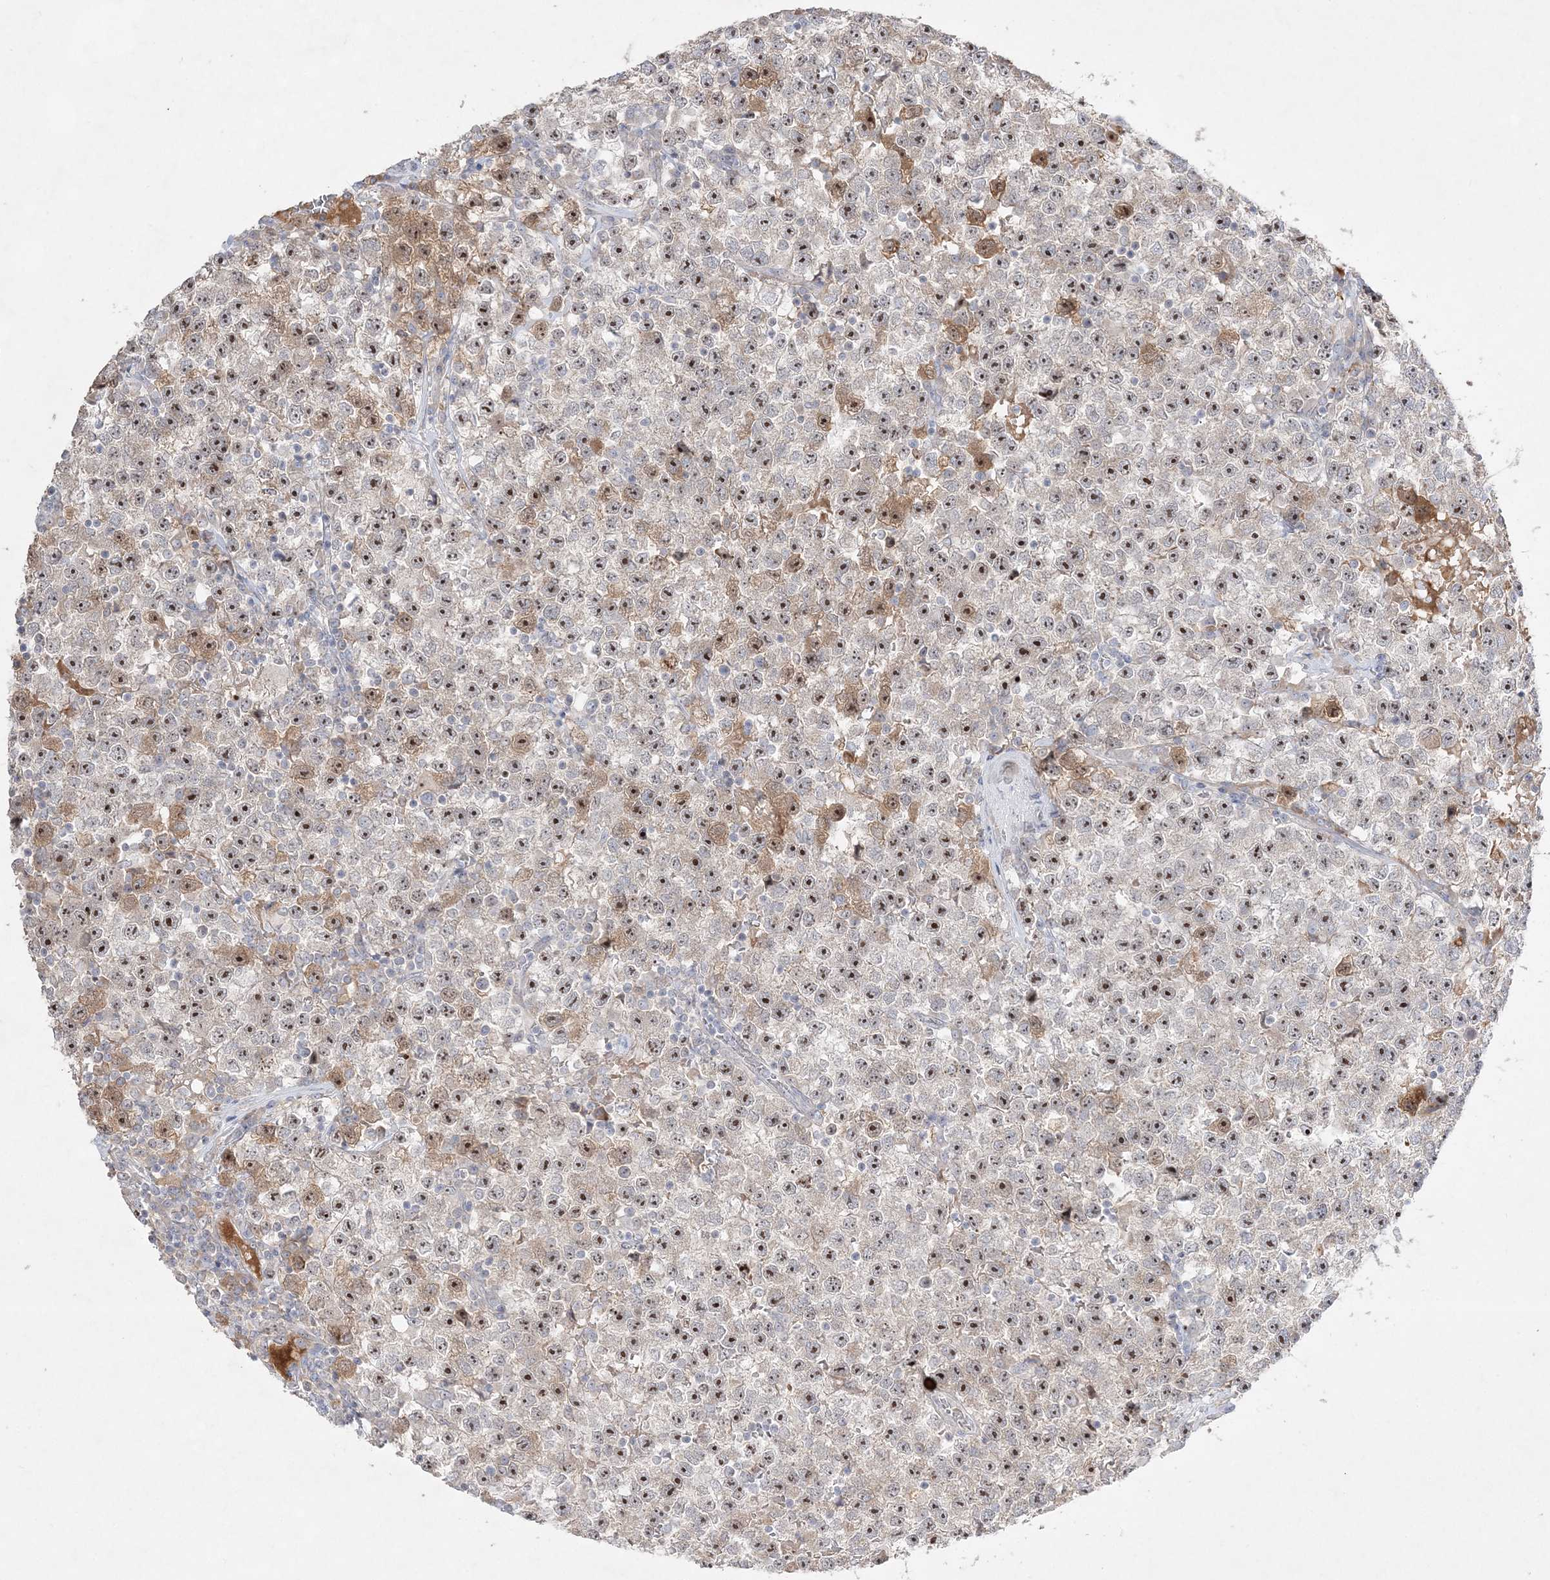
{"staining": {"intensity": "strong", "quantity": ">75%", "location": "nuclear"}, "tissue": "testis cancer", "cell_type": "Tumor cells", "image_type": "cancer", "snomed": [{"axis": "morphology", "description": "Seminoma, NOS"}, {"axis": "topography", "description": "Testis"}], "caption": "High-power microscopy captured an immunohistochemistry histopathology image of testis cancer (seminoma), revealing strong nuclear expression in about >75% of tumor cells.", "gene": "NOP16", "patient": {"sex": "male", "age": 22}}